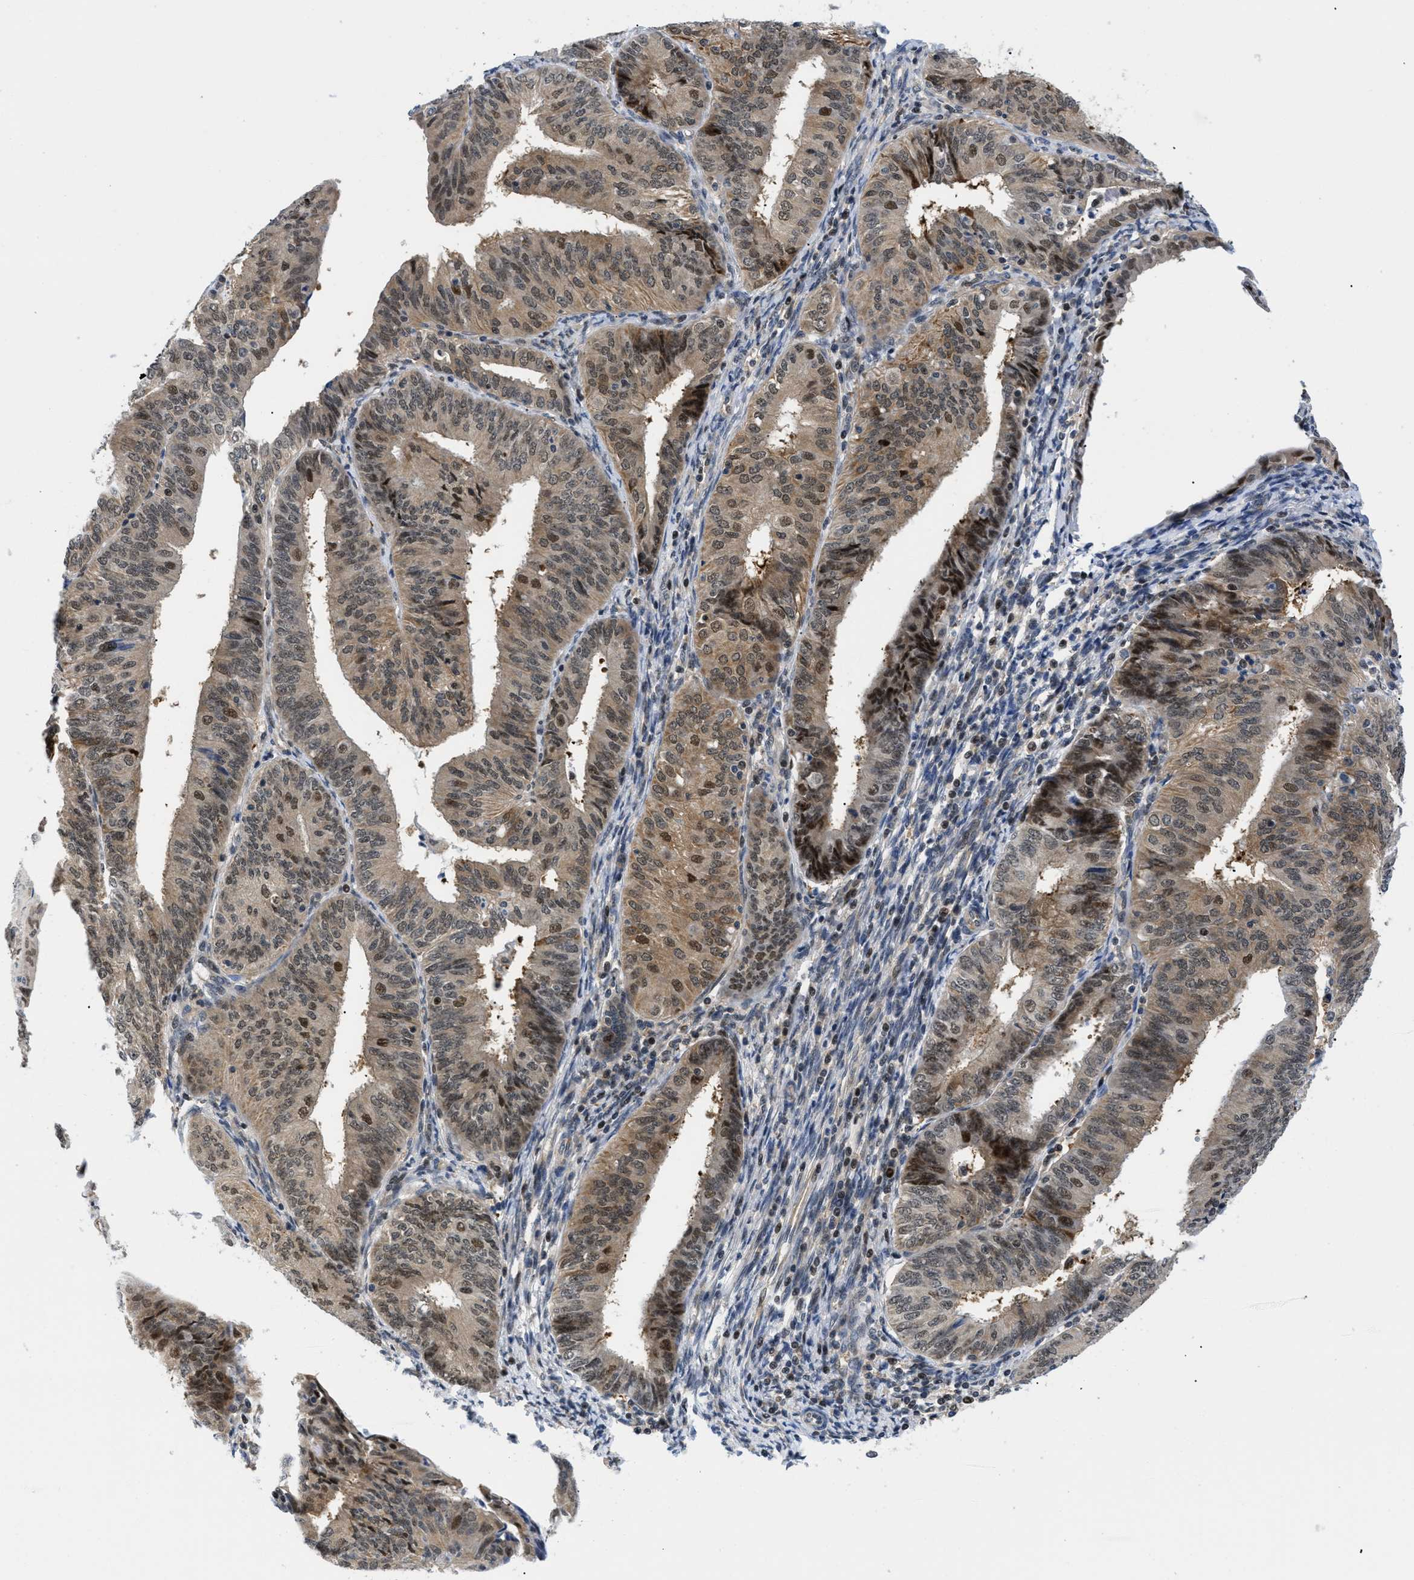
{"staining": {"intensity": "moderate", "quantity": ">75%", "location": "cytoplasmic/membranous,nuclear"}, "tissue": "endometrial cancer", "cell_type": "Tumor cells", "image_type": "cancer", "snomed": [{"axis": "morphology", "description": "Adenocarcinoma, NOS"}, {"axis": "topography", "description": "Endometrium"}], "caption": "Immunohistochemical staining of human endometrial adenocarcinoma reveals medium levels of moderate cytoplasmic/membranous and nuclear protein expression in about >75% of tumor cells.", "gene": "SLC29A2", "patient": {"sex": "female", "age": 58}}